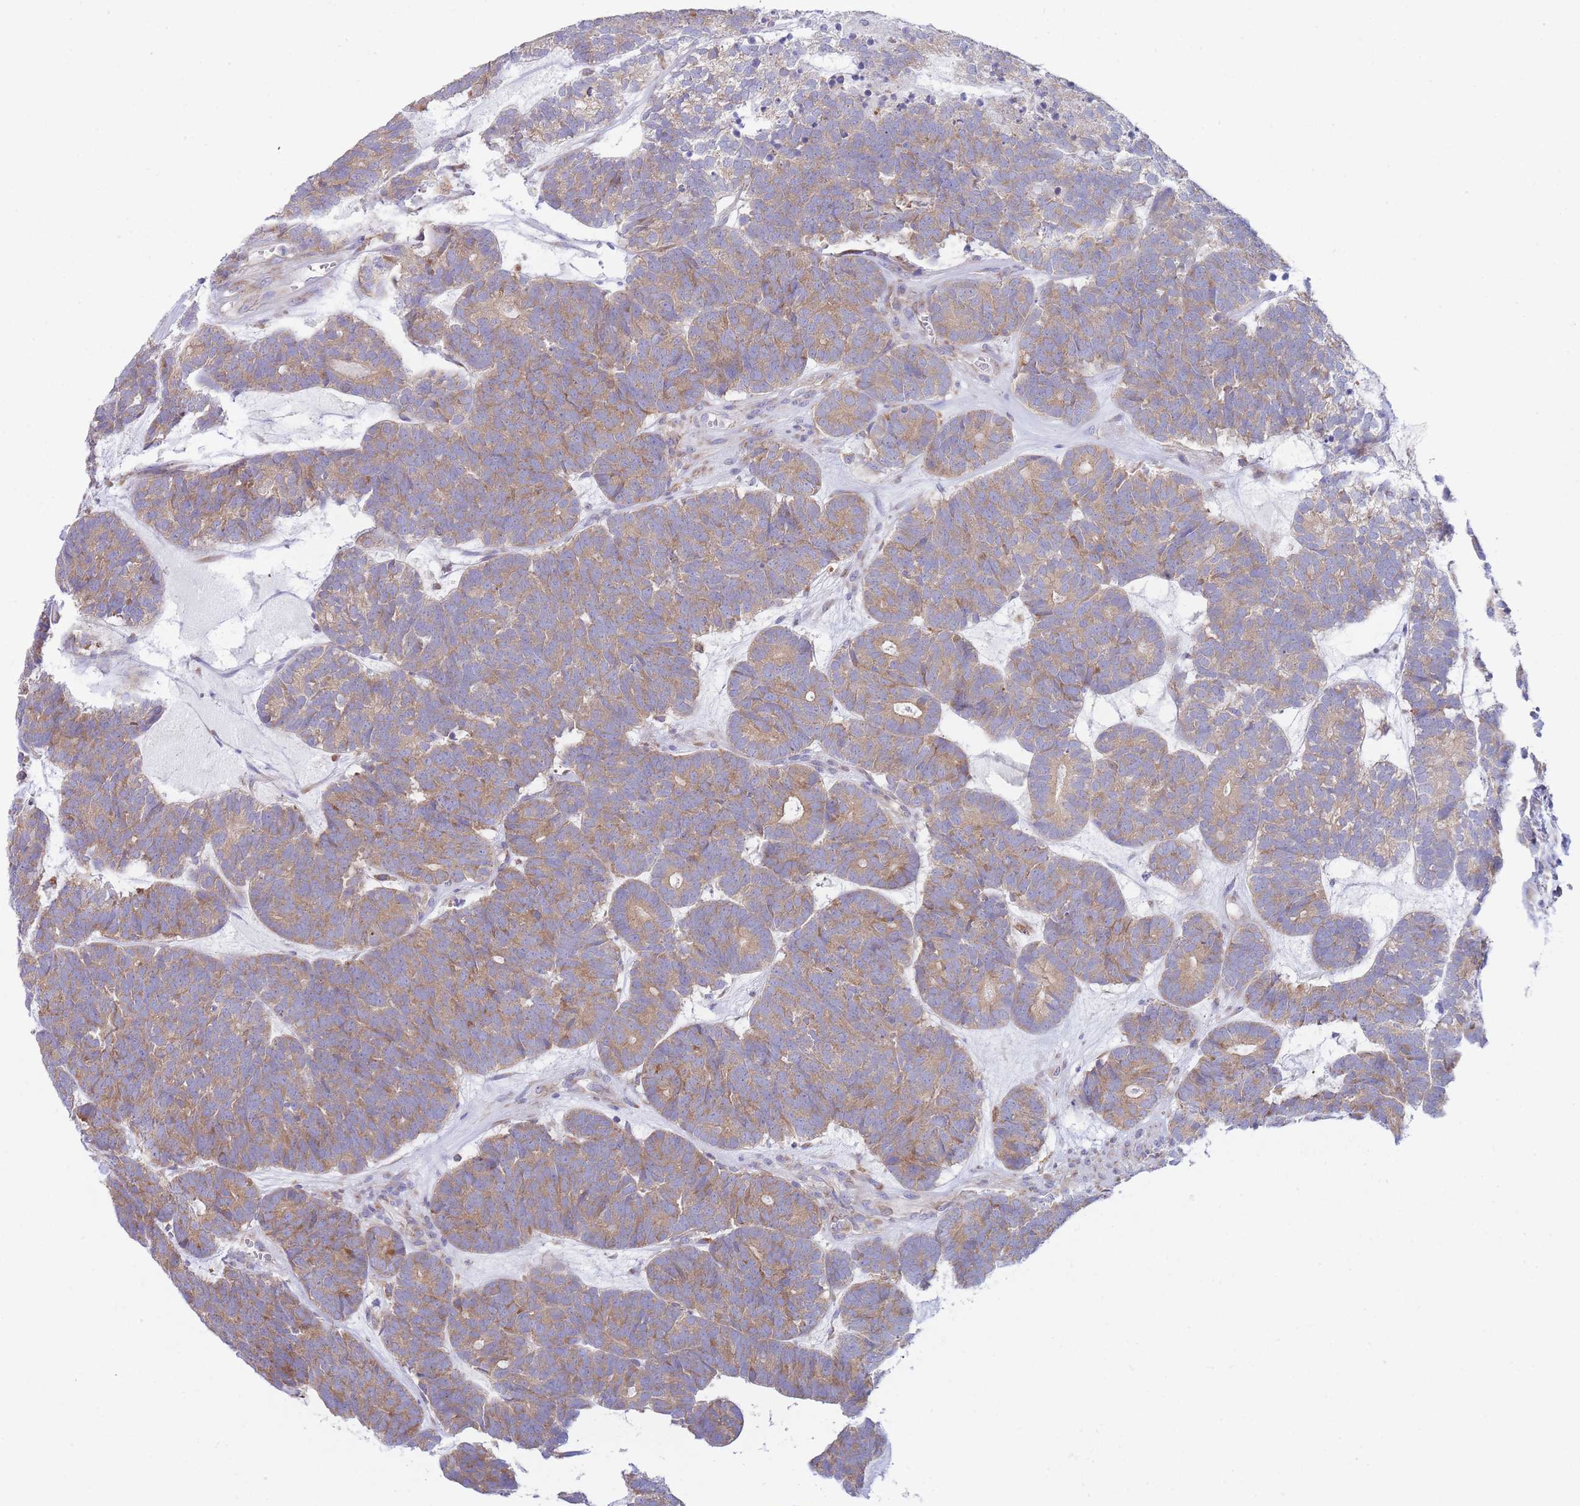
{"staining": {"intensity": "moderate", "quantity": ">75%", "location": "cytoplasmic/membranous"}, "tissue": "head and neck cancer", "cell_type": "Tumor cells", "image_type": "cancer", "snomed": [{"axis": "morphology", "description": "Adenocarcinoma, NOS"}, {"axis": "topography", "description": "Head-Neck"}], "caption": "Brown immunohistochemical staining in human head and neck adenocarcinoma demonstrates moderate cytoplasmic/membranous positivity in approximately >75% of tumor cells.", "gene": "SH2B2", "patient": {"sex": "female", "age": 81}}